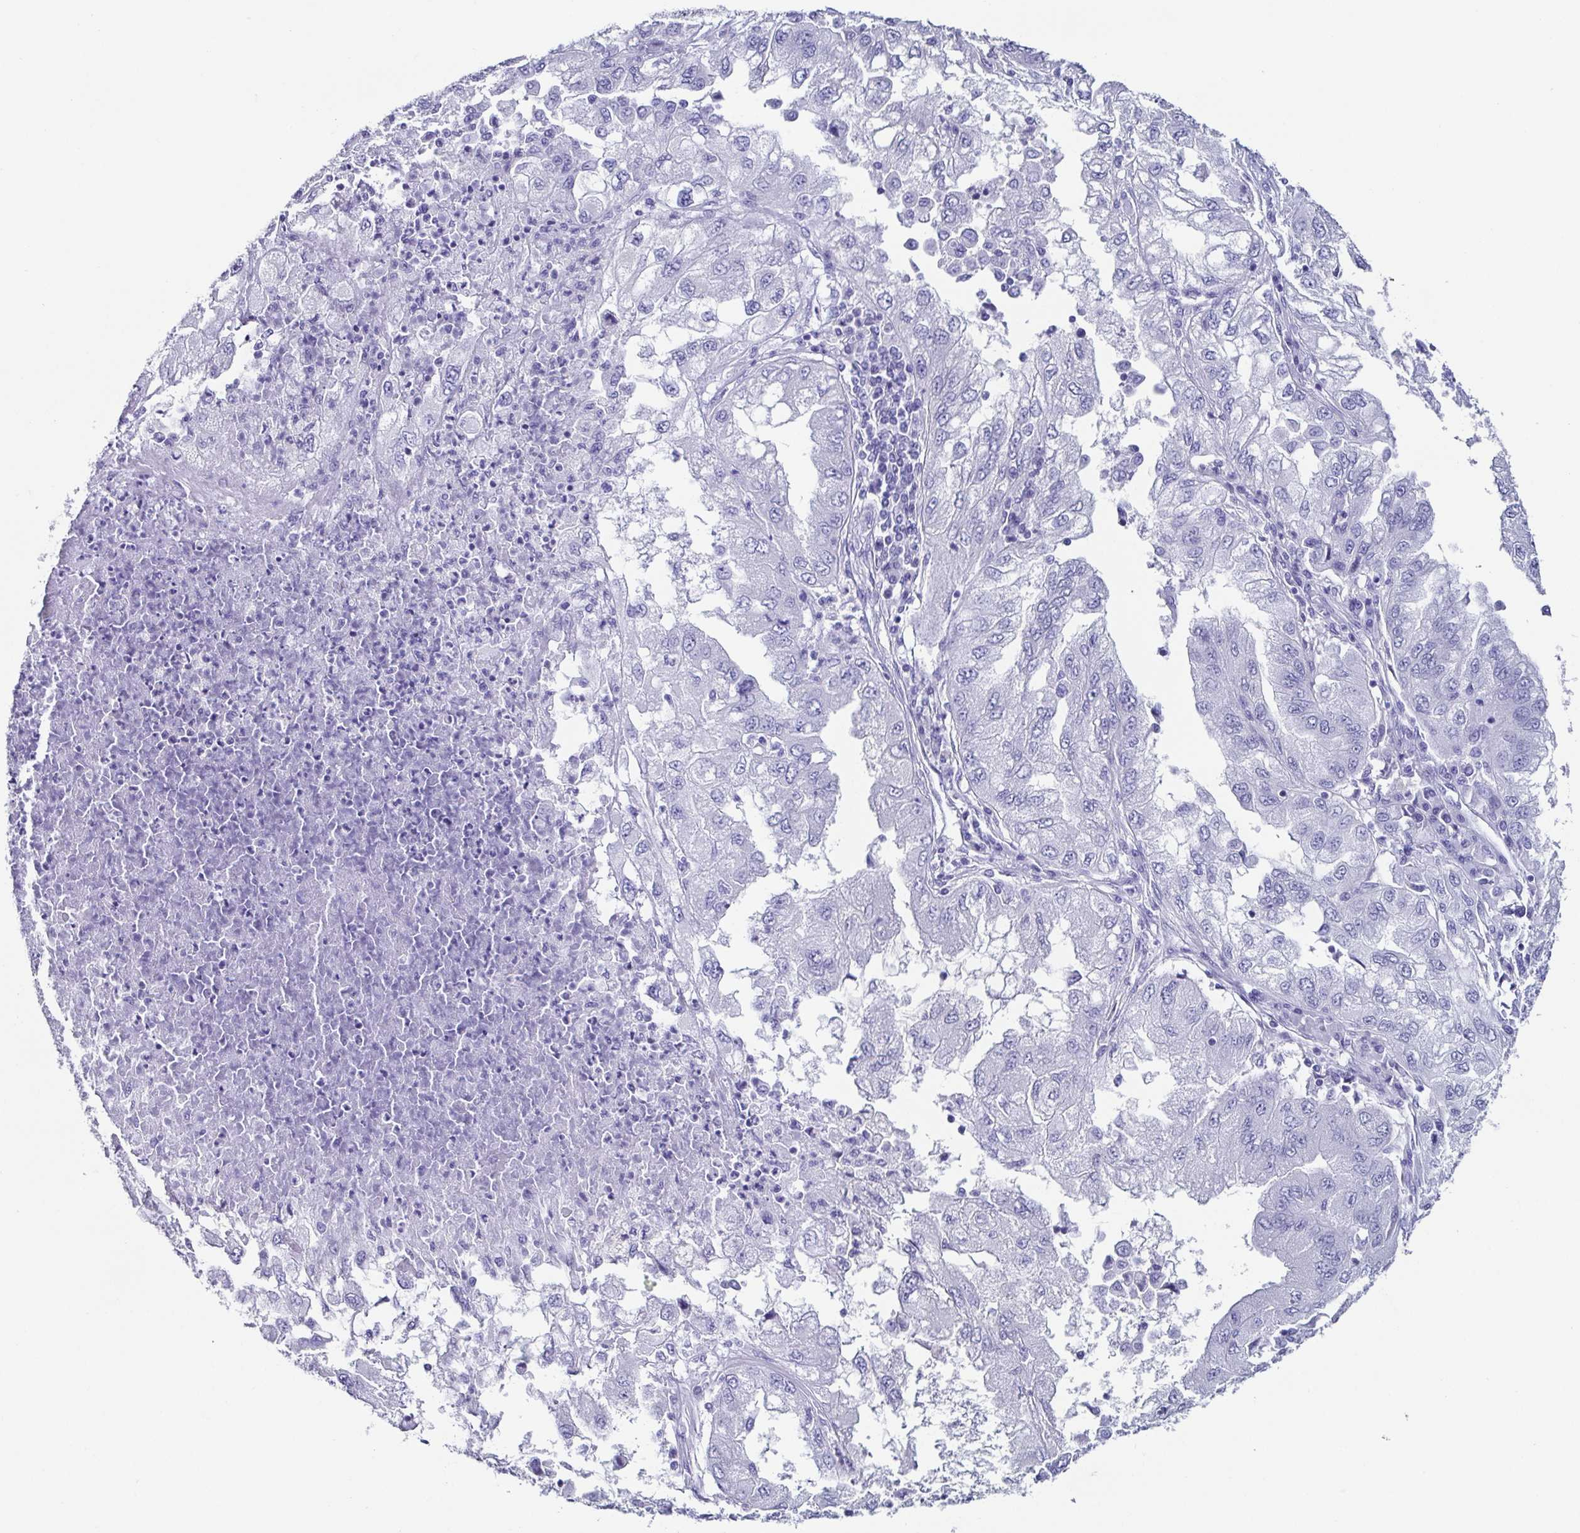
{"staining": {"intensity": "negative", "quantity": "none", "location": "none"}, "tissue": "lung cancer", "cell_type": "Tumor cells", "image_type": "cancer", "snomed": [{"axis": "morphology", "description": "Adenocarcinoma, NOS"}, {"axis": "morphology", "description": "Adenocarcinoma primary or metastatic"}, {"axis": "topography", "description": "Lung"}], "caption": "Immunohistochemistry (IHC) image of neoplastic tissue: lung cancer (adenocarcinoma primary or metastatic) stained with DAB (3,3'-diaminobenzidine) displays no significant protein positivity in tumor cells.", "gene": "TNNT2", "patient": {"sex": "male", "age": 74}}